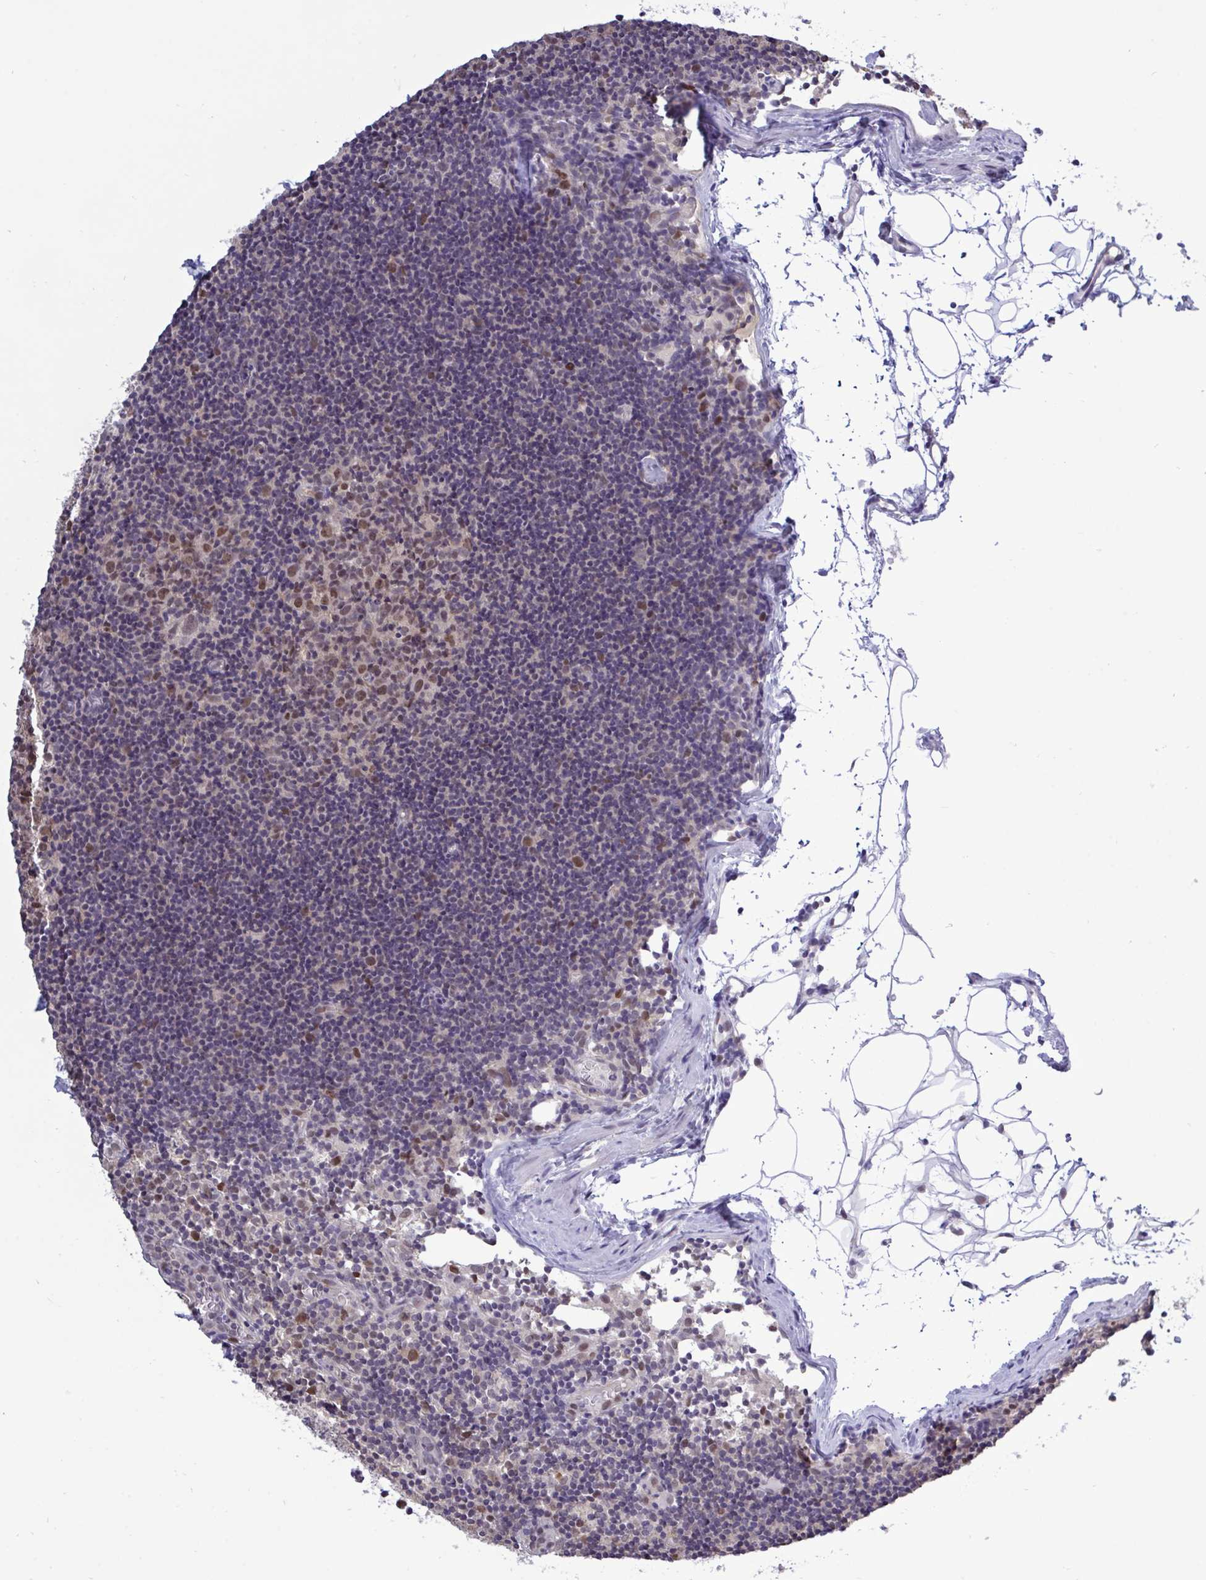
{"staining": {"intensity": "moderate", "quantity": "<25%", "location": "nuclear"}, "tissue": "lymph node", "cell_type": "Germinal center cells", "image_type": "normal", "snomed": [{"axis": "morphology", "description": "Normal tissue, NOS"}, {"axis": "topography", "description": "Lymph node"}], "caption": "This photomicrograph shows immunohistochemistry staining of benign human lymph node, with low moderate nuclear positivity in approximately <25% of germinal center cells.", "gene": "ZNF444", "patient": {"sex": "female", "age": 45}}